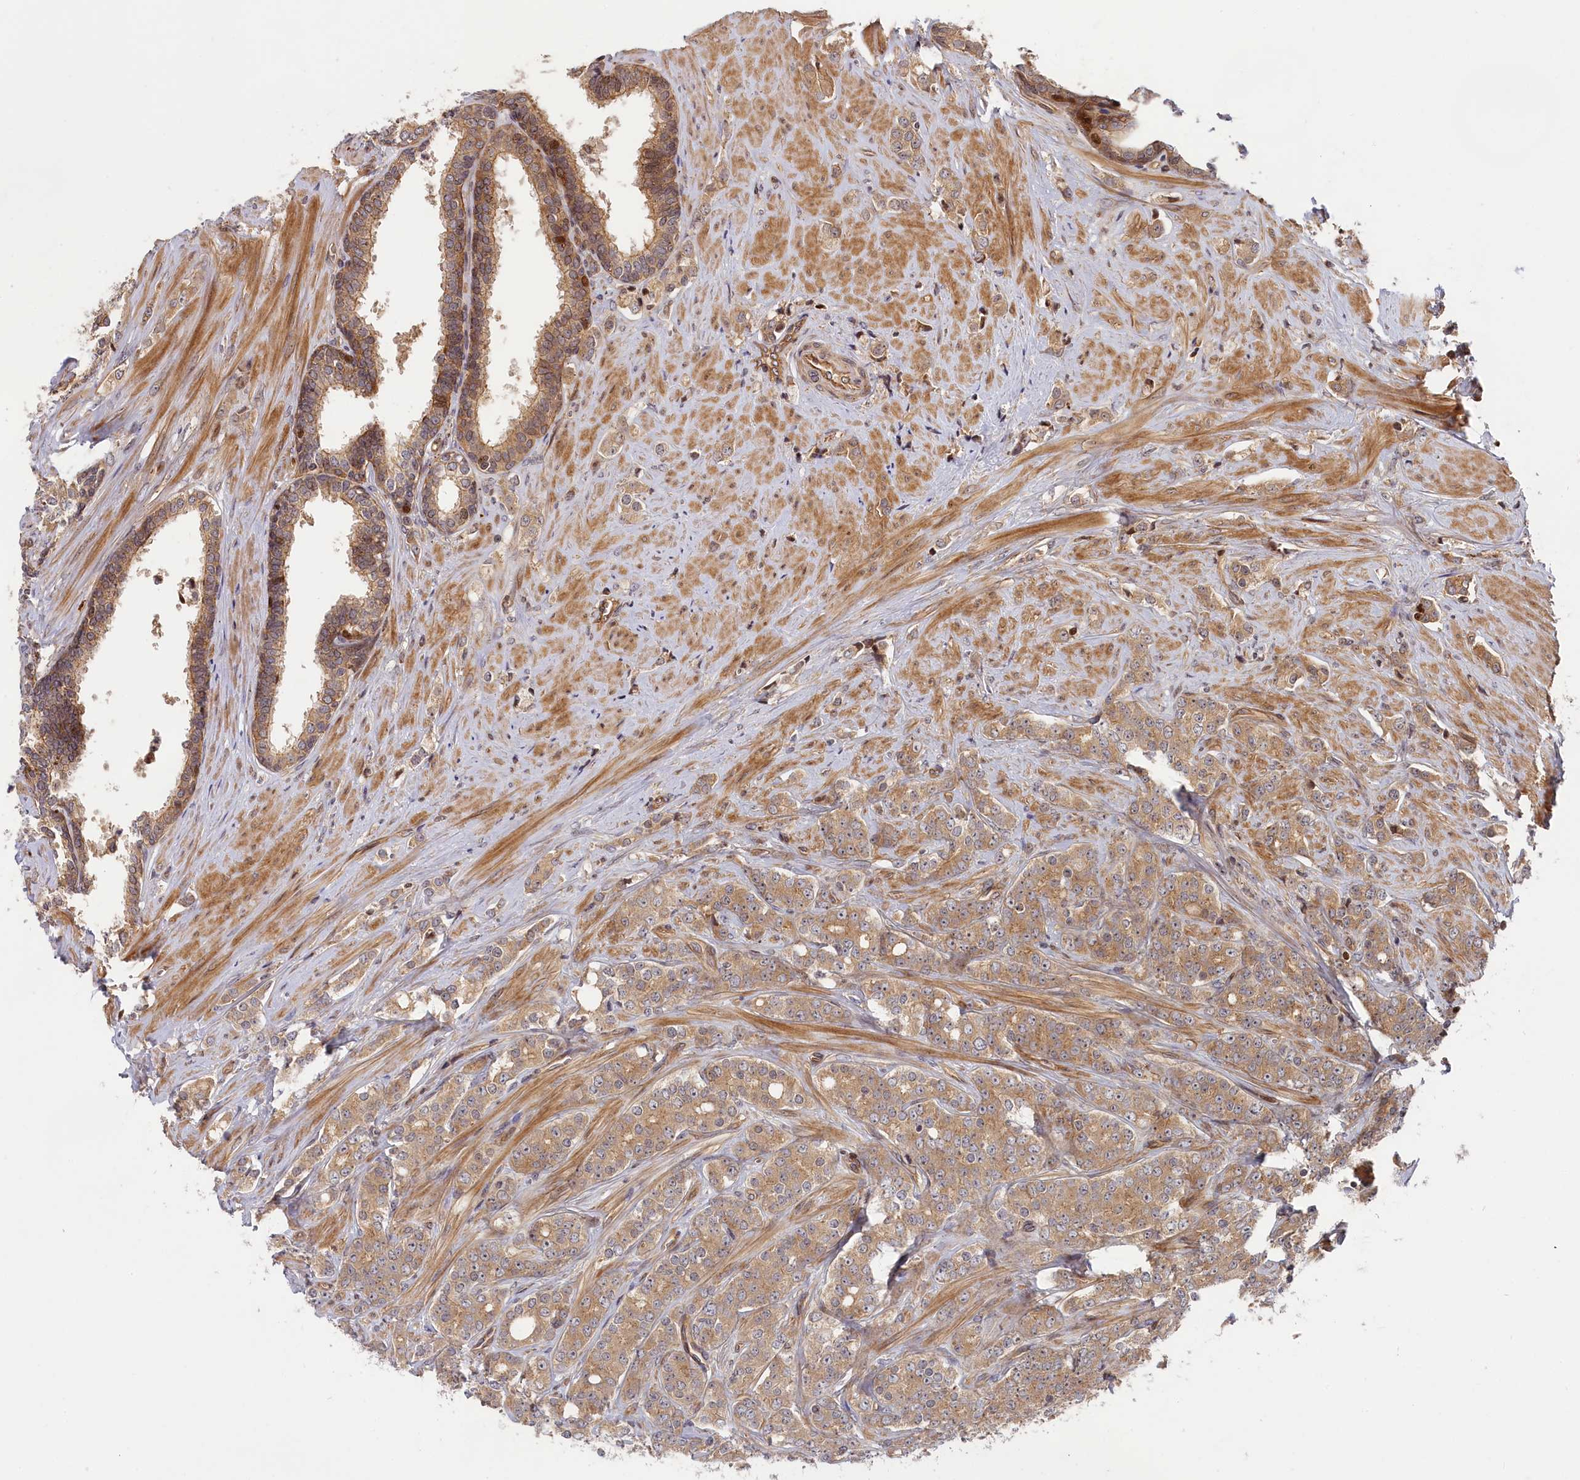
{"staining": {"intensity": "moderate", "quantity": ">75%", "location": "cytoplasmic/membranous"}, "tissue": "prostate cancer", "cell_type": "Tumor cells", "image_type": "cancer", "snomed": [{"axis": "morphology", "description": "Adenocarcinoma, High grade"}, {"axis": "topography", "description": "Prostate"}], "caption": "Immunohistochemical staining of human prostate adenocarcinoma (high-grade) reveals medium levels of moderate cytoplasmic/membranous protein staining in about >75% of tumor cells. The protein is shown in brown color, while the nuclei are stained blue.", "gene": "CEP44", "patient": {"sex": "male", "age": 62}}